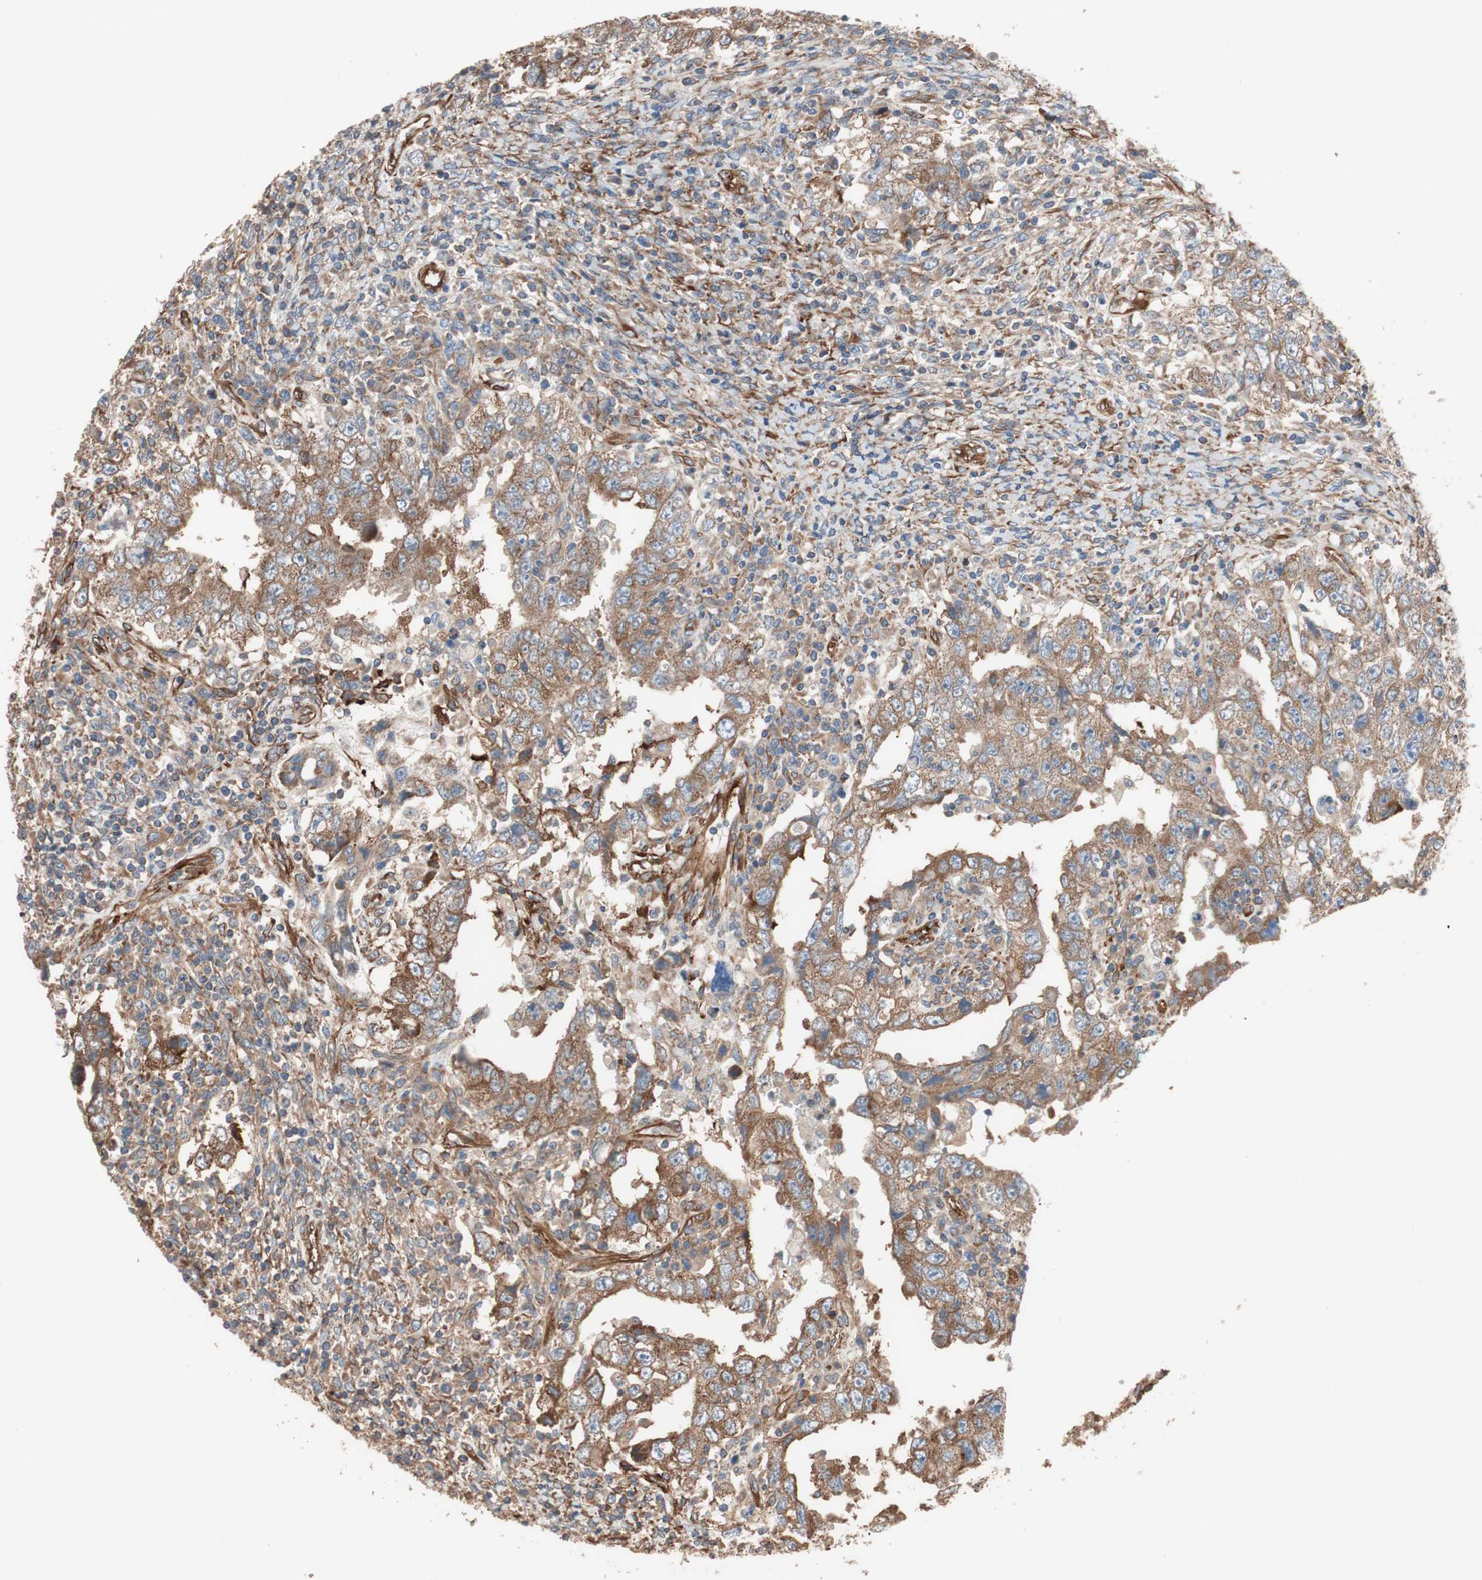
{"staining": {"intensity": "moderate", "quantity": ">75%", "location": "cytoplasmic/membranous"}, "tissue": "testis cancer", "cell_type": "Tumor cells", "image_type": "cancer", "snomed": [{"axis": "morphology", "description": "Carcinoma, Embryonal, NOS"}, {"axis": "topography", "description": "Testis"}], "caption": "An image of human testis cancer stained for a protein shows moderate cytoplasmic/membranous brown staining in tumor cells.", "gene": "GPSM2", "patient": {"sex": "male", "age": 26}}